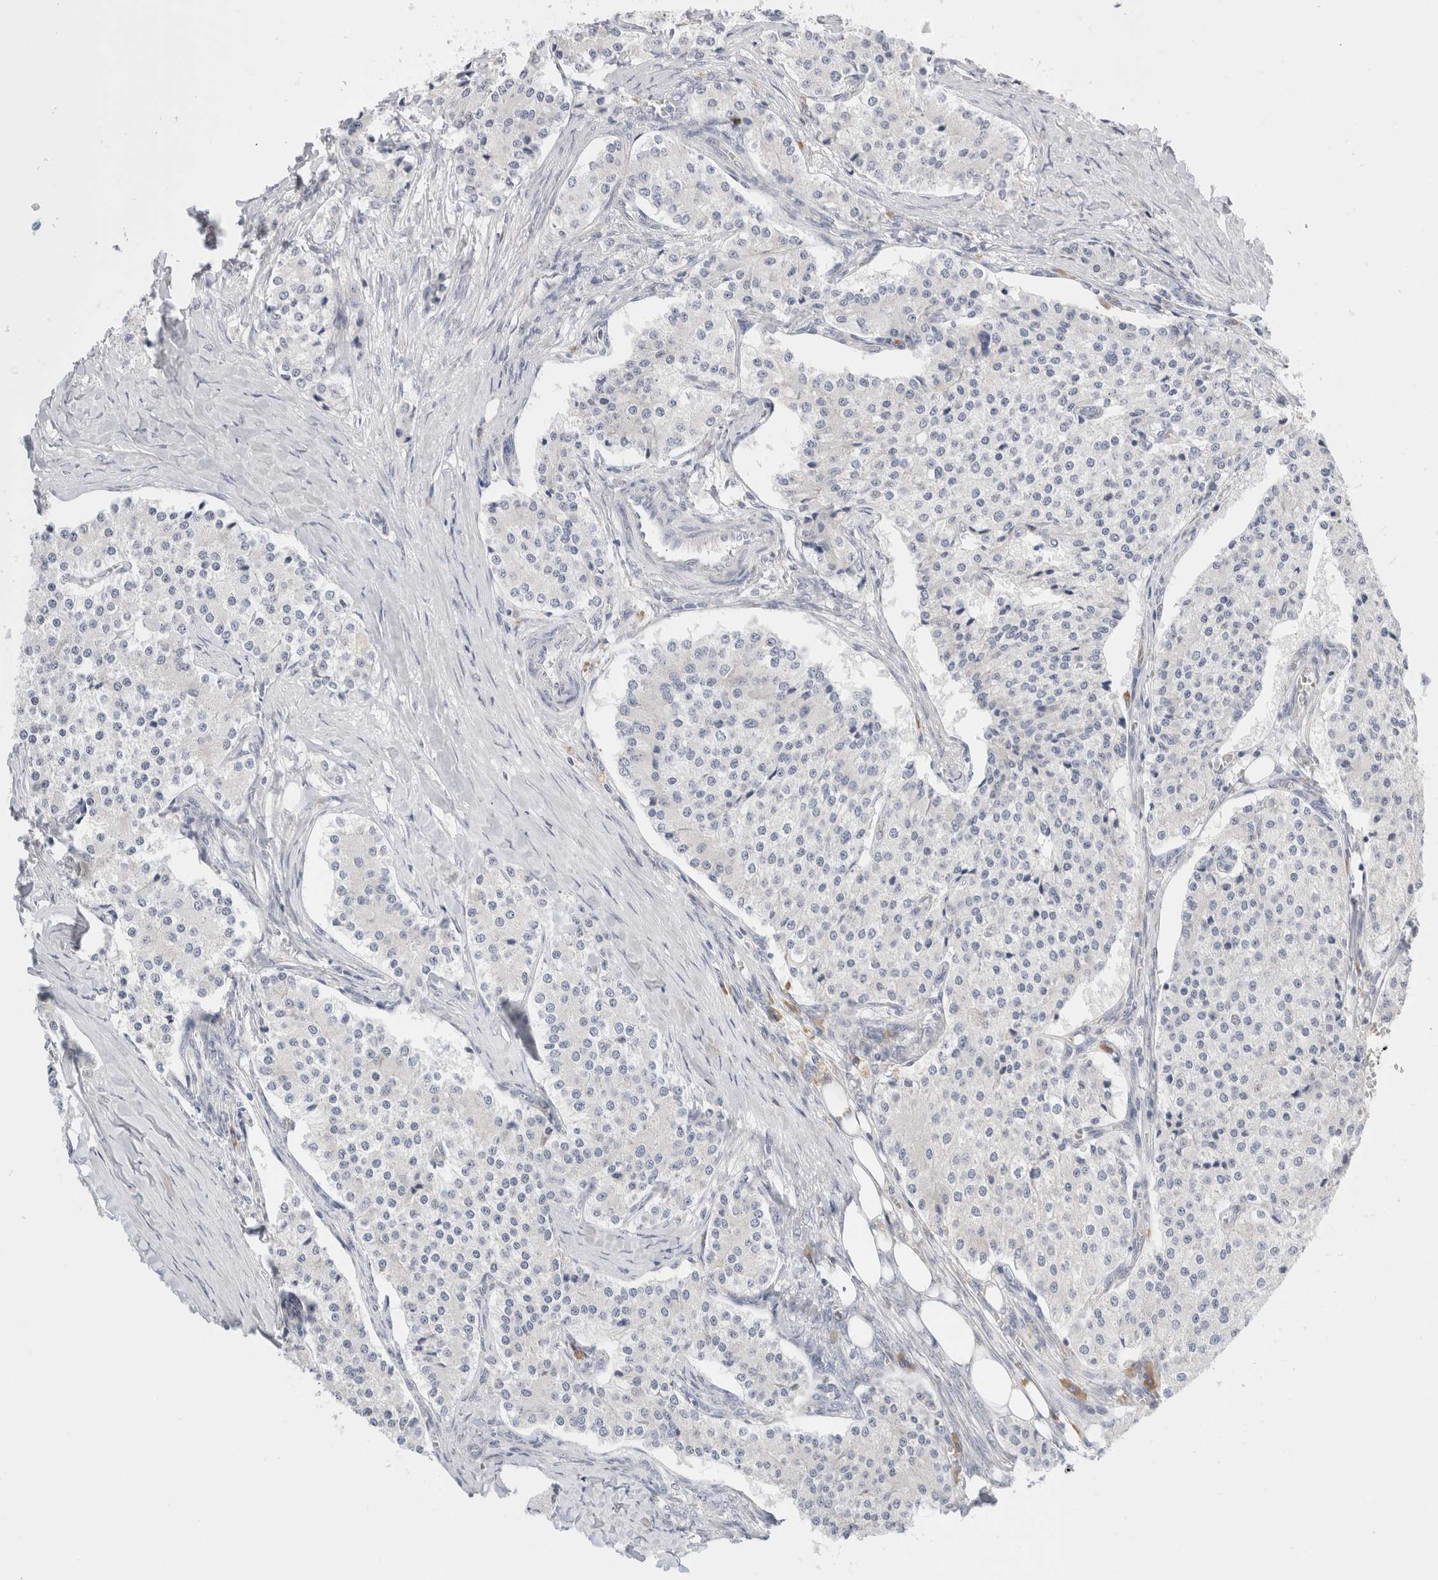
{"staining": {"intensity": "negative", "quantity": "none", "location": "none"}, "tissue": "carcinoid", "cell_type": "Tumor cells", "image_type": "cancer", "snomed": [{"axis": "morphology", "description": "Carcinoid, malignant, NOS"}, {"axis": "topography", "description": "Colon"}], "caption": "Immunohistochemistry (IHC) of human carcinoid (malignant) demonstrates no positivity in tumor cells.", "gene": "CSK", "patient": {"sex": "female", "age": 52}}